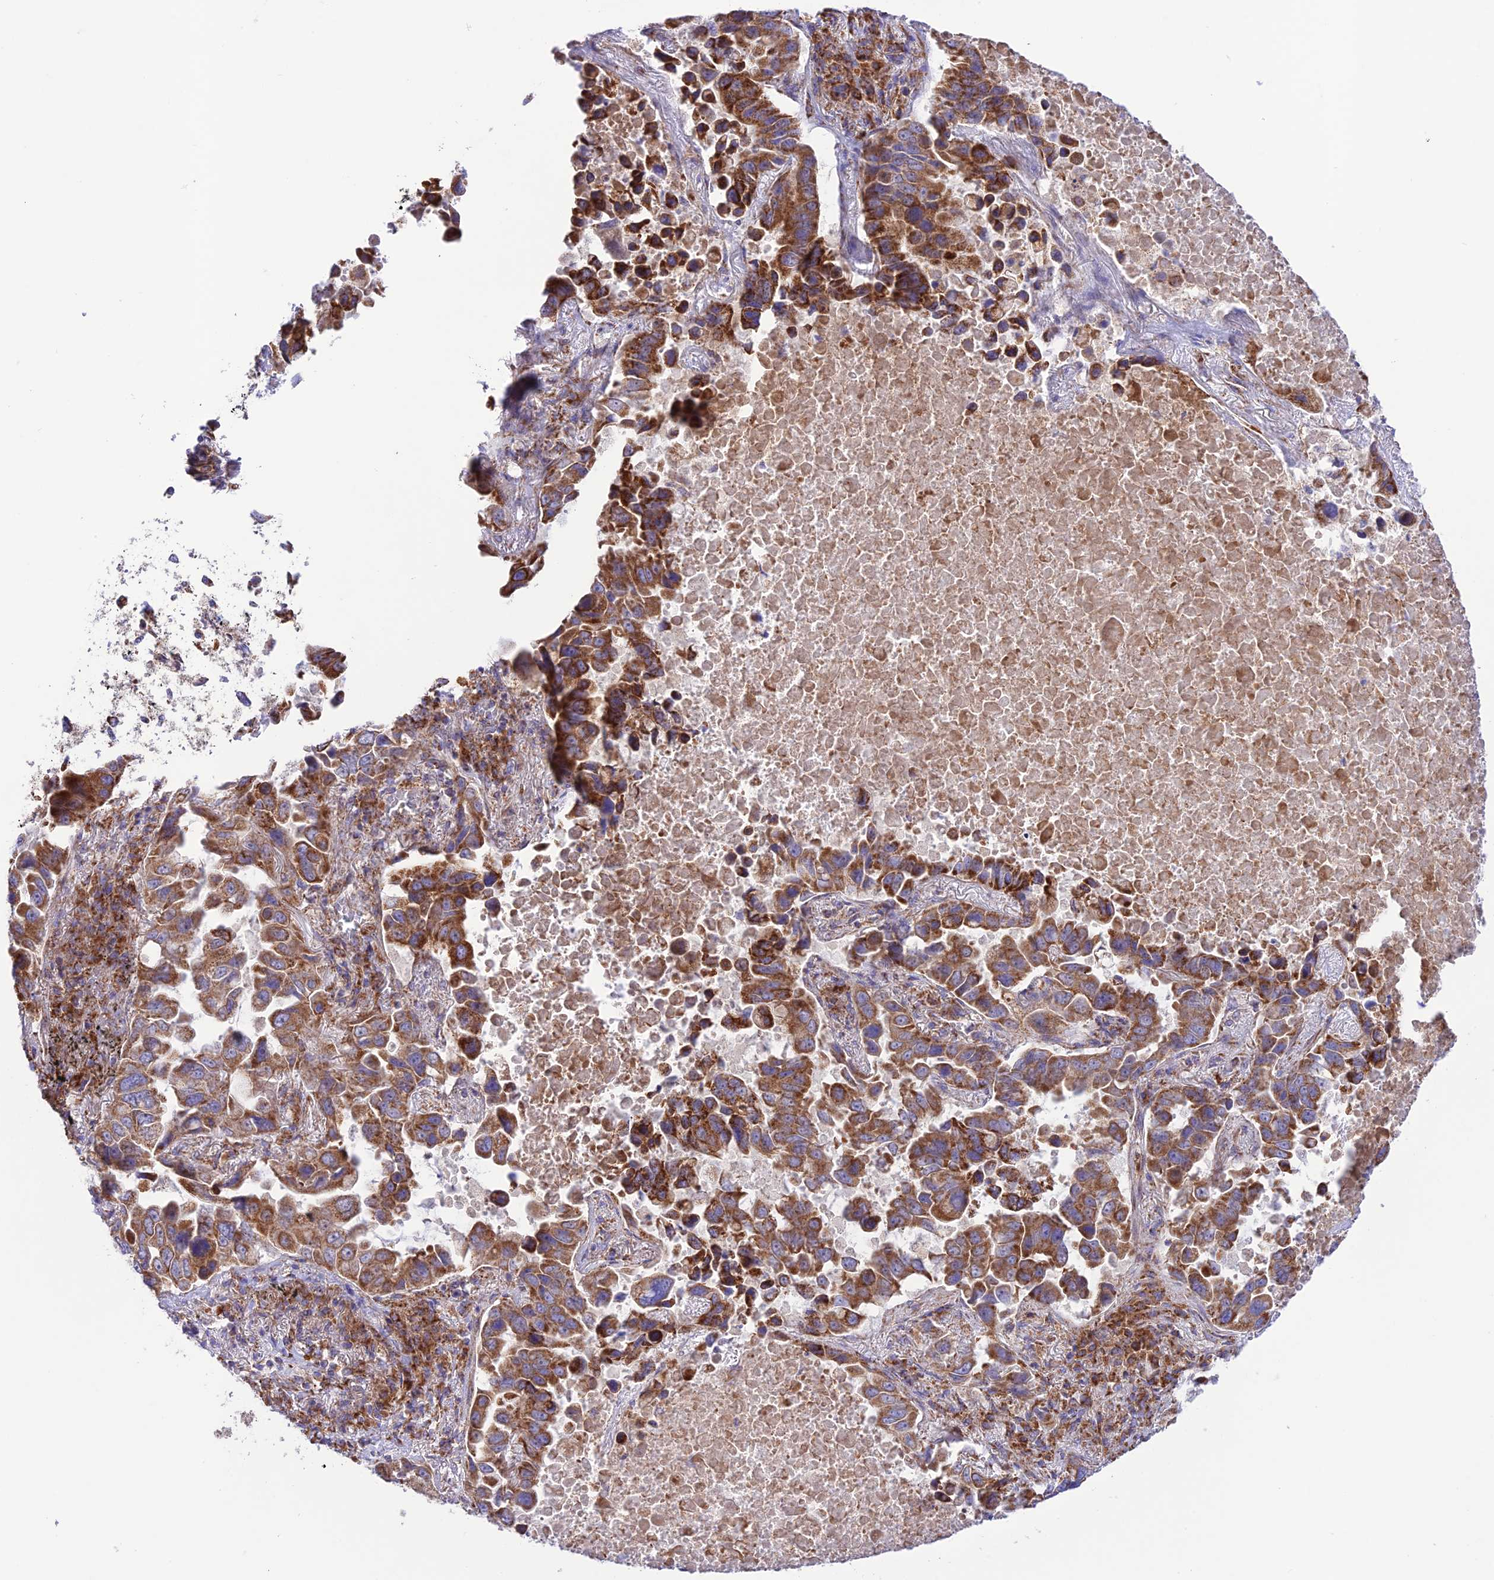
{"staining": {"intensity": "strong", "quantity": ">75%", "location": "cytoplasmic/membranous"}, "tissue": "lung cancer", "cell_type": "Tumor cells", "image_type": "cancer", "snomed": [{"axis": "morphology", "description": "Adenocarcinoma, NOS"}, {"axis": "topography", "description": "Lung"}], "caption": "Adenocarcinoma (lung) stained for a protein reveals strong cytoplasmic/membranous positivity in tumor cells. Ihc stains the protein of interest in brown and the nuclei are stained blue.", "gene": "UAP1L1", "patient": {"sex": "male", "age": 64}}